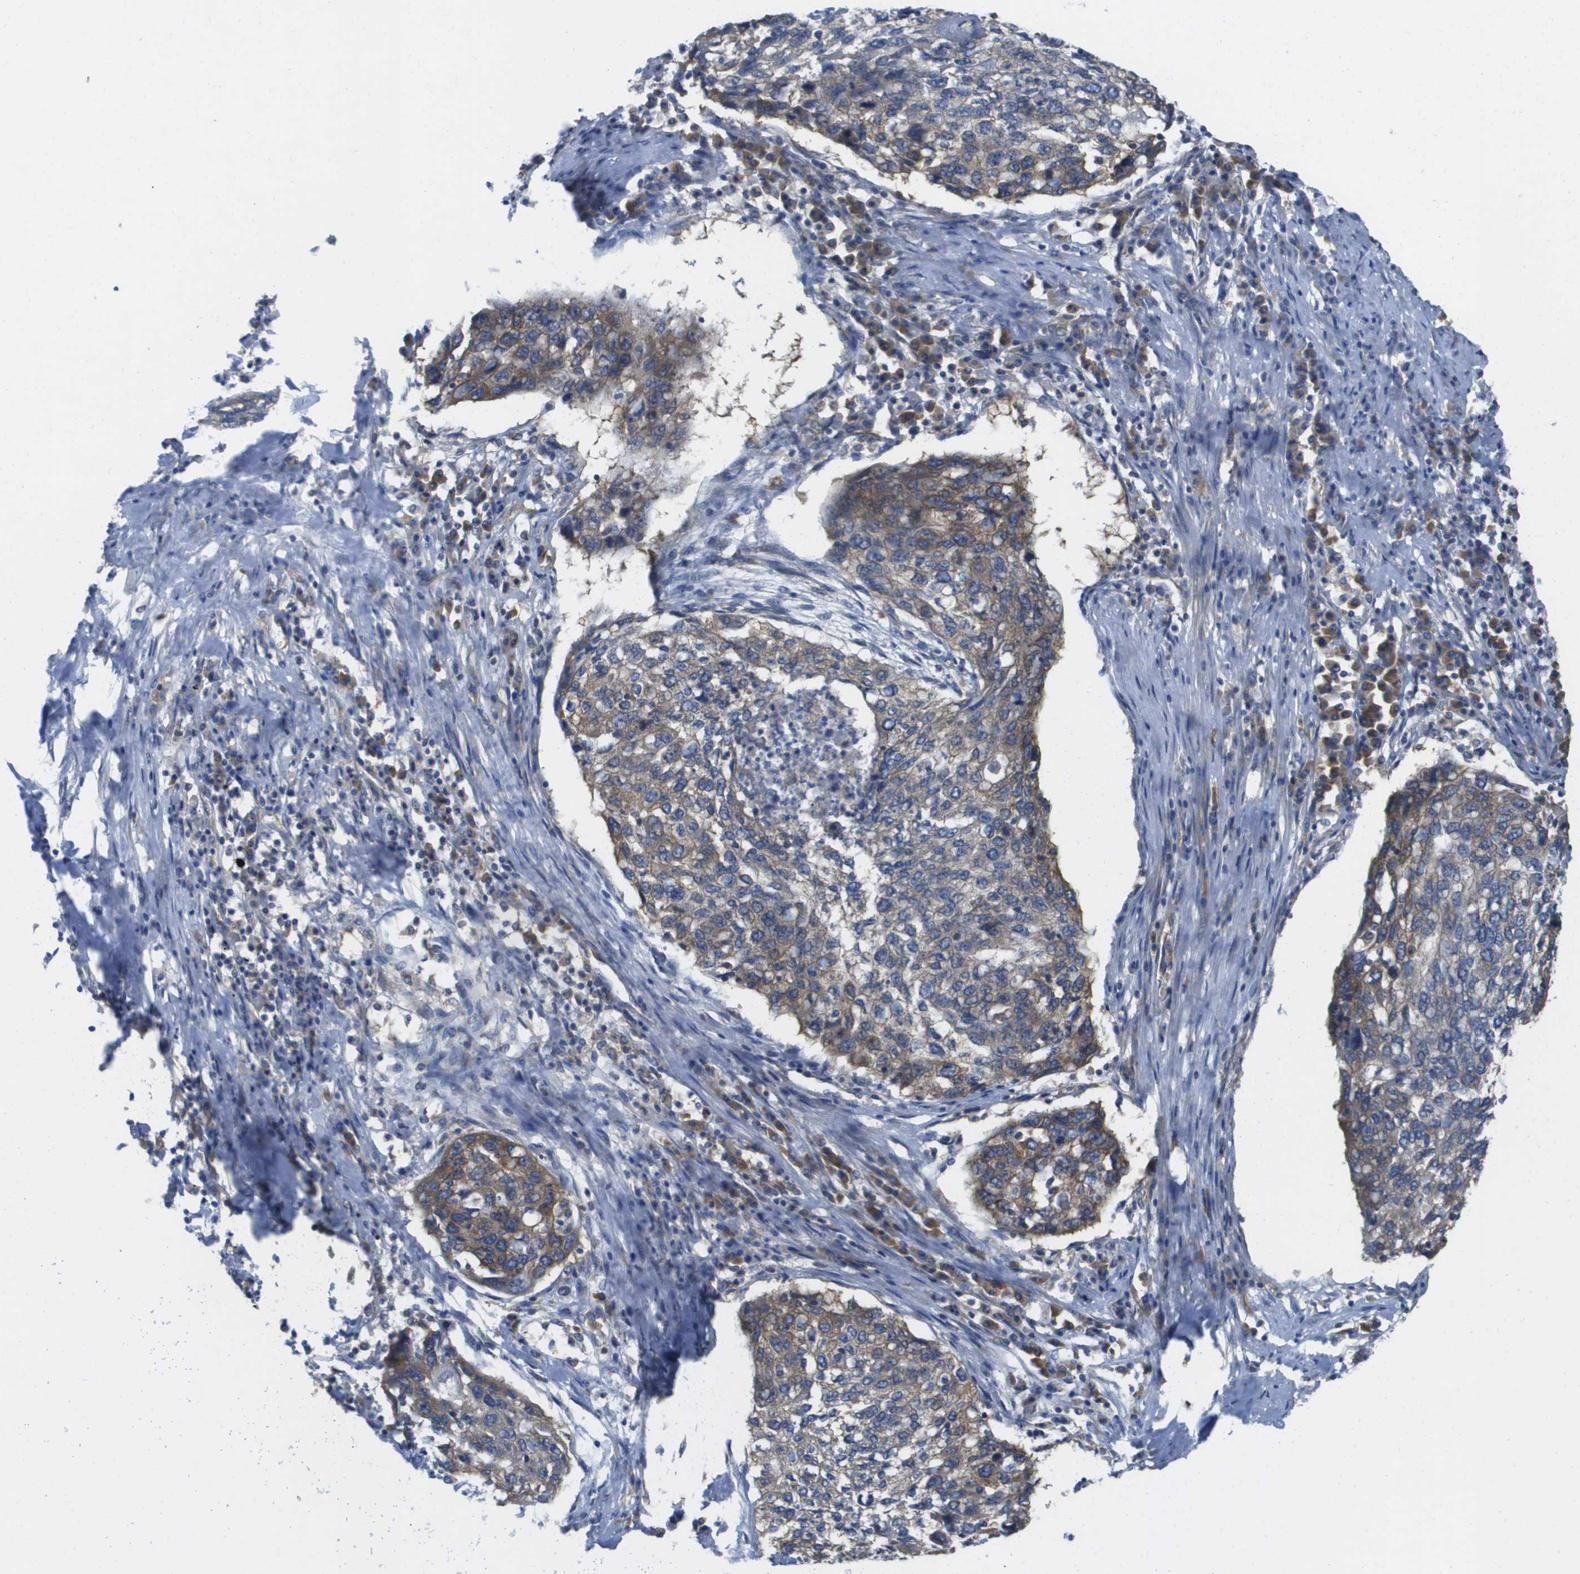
{"staining": {"intensity": "weak", "quantity": "<25%", "location": "cytoplasmic/membranous"}, "tissue": "lung cancer", "cell_type": "Tumor cells", "image_type": "cancer", "snomed": [{"axis": "morphology", "description": "Squamous cell carcinoma, NOS"}, {"axis": "topography", "description": "Lung"}], "caption": "Immunohistochemistry (IHC) micrograph of human squamous cell carcinoma (lung) stained for a protein (brown), which demonstrates no staining in tumor cells.", "gene": "EIF4G2", "patient": {"sex": "female", "age": 63}}